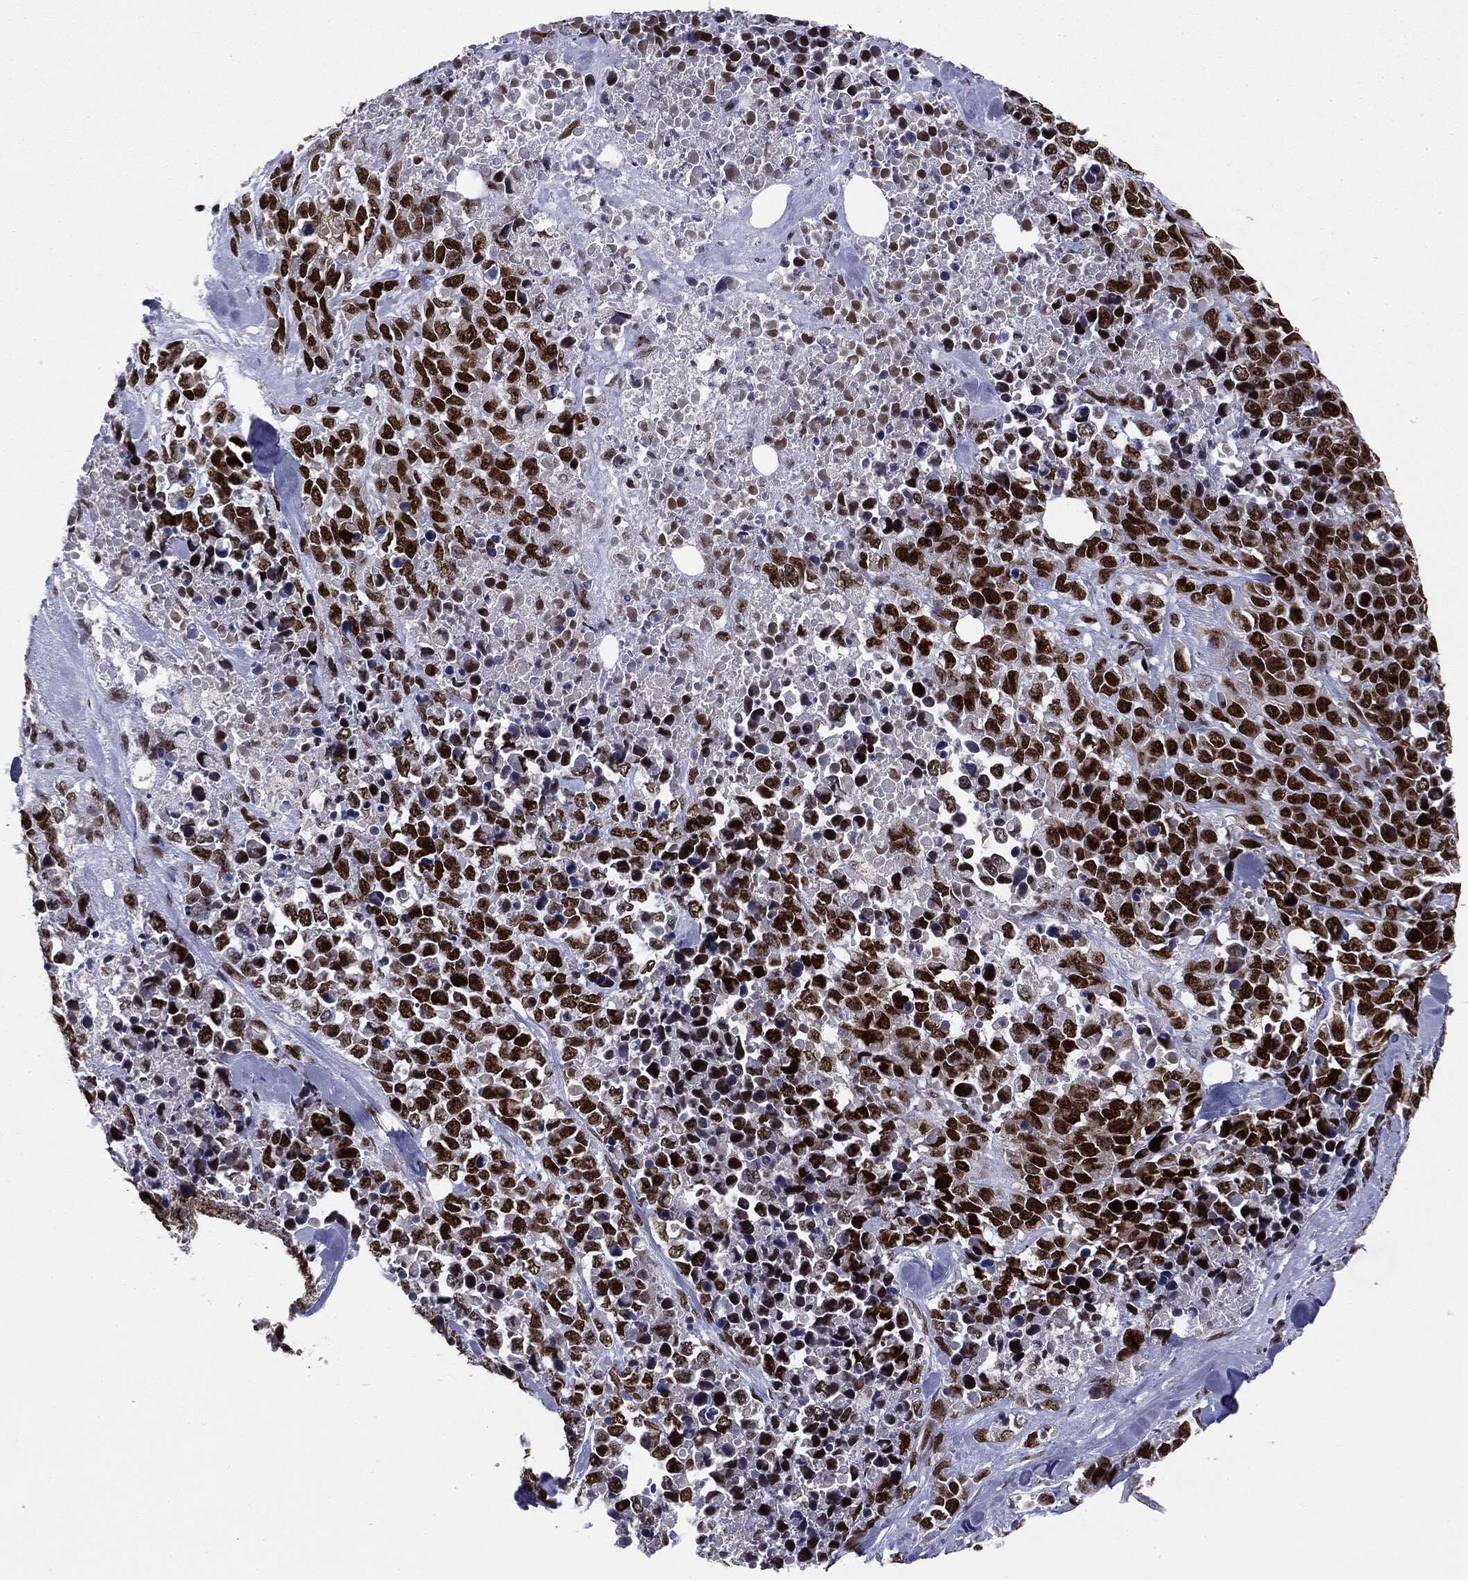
{"staining": {"intensity": "strong", "quantity": ">75%", "location": "nuclear"}, "tissue": "melanoma", "cell_type": "Tumor cells", "image_type": "cancer", "snomed": [{"axis": "morphology", "description": "Malignant melanoma, Metastatic site"}, {"axis": "topography", "description": "Skin"}], "caption": "Melanoma tissue demonstrates strong nuclear expression in approximately >75% of tumor cells", "gene": "MDC1", "patient": {"sex": "male", "age": 84}}